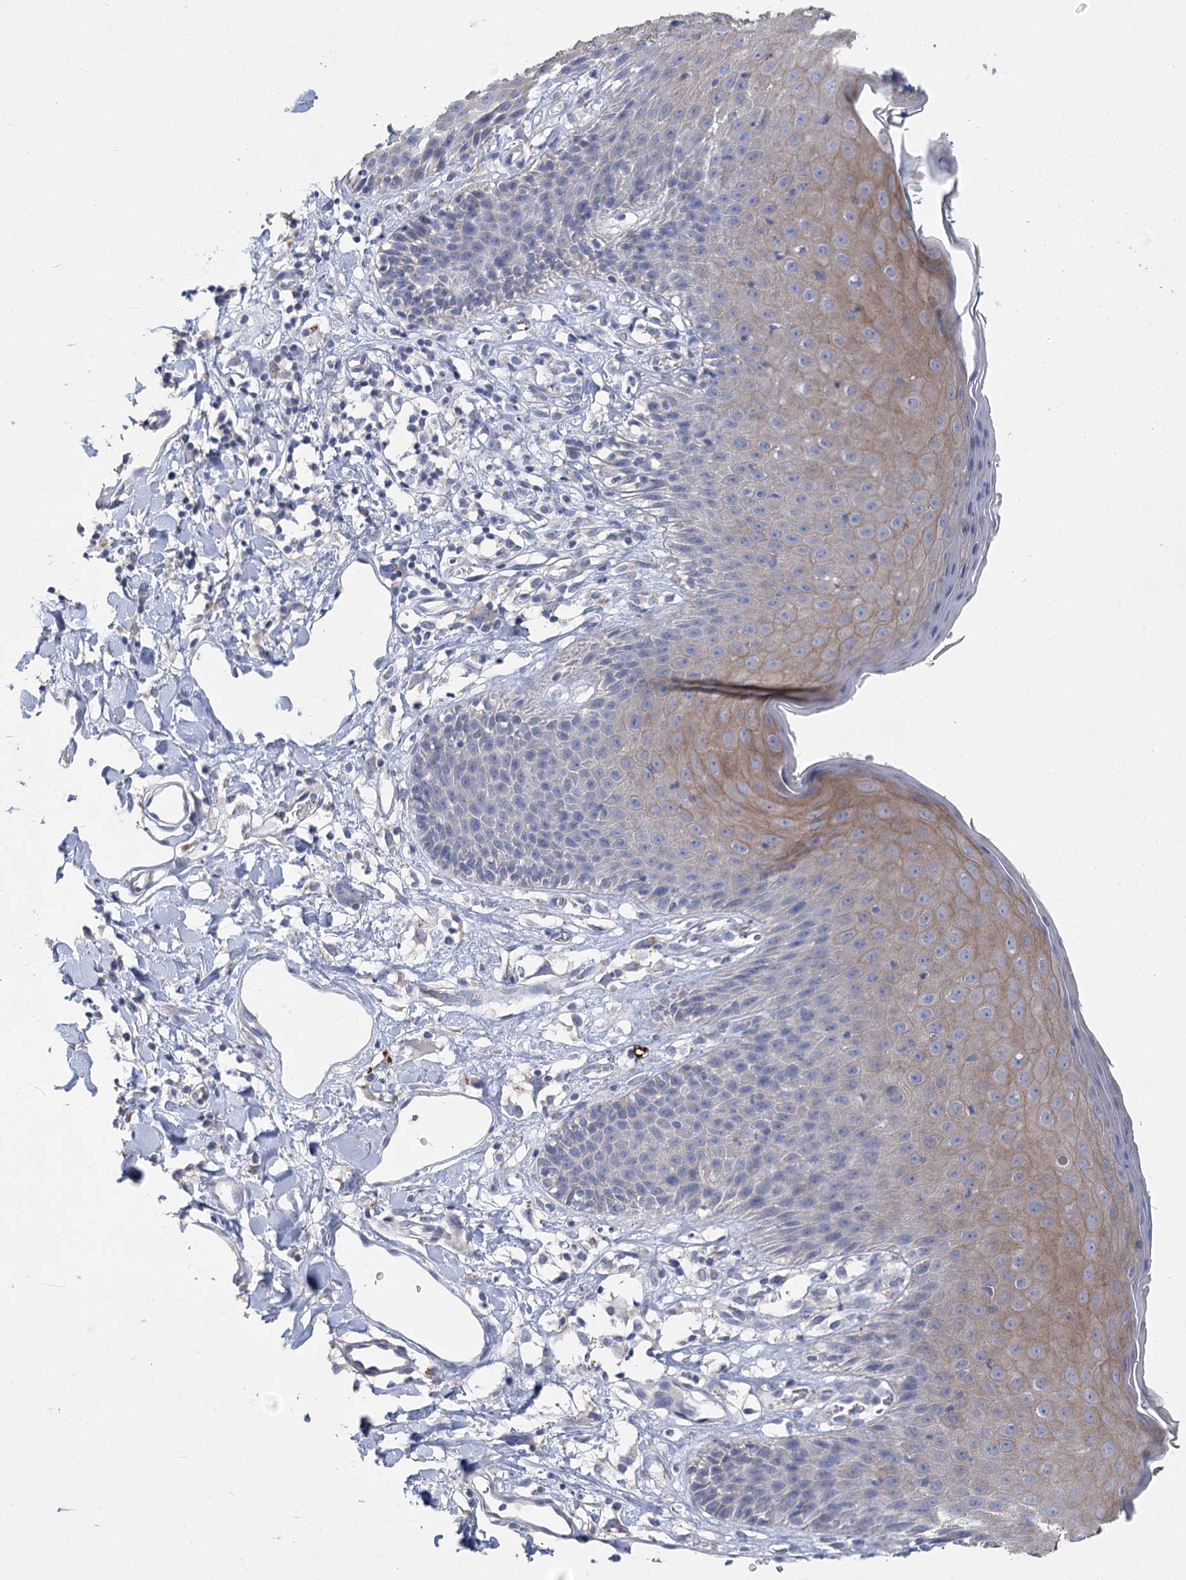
{"staining": {"intensity": "moderate", "quantity": "<25%", "location": "cytoplasmic/membranous"}, "tissue": "skin", "cell_type": "Epidermal cells", "image_type": "normal", "snomed": [{"axis": "morphology", "description": "Normal tissue, NOS"}, {"axis": "topography", "description": "Vulva"}], "caption": "Immunohistochemistry of benign skin demonstrates low levels of moderate cytoplasmic/membranous staining in approximately <25% of epidermal cells. (brown staining indicates protein expression, while blue staining denotes nuclei).", "gene": "SLC9A3", "patient": {"sex": "female", "age": 68}}